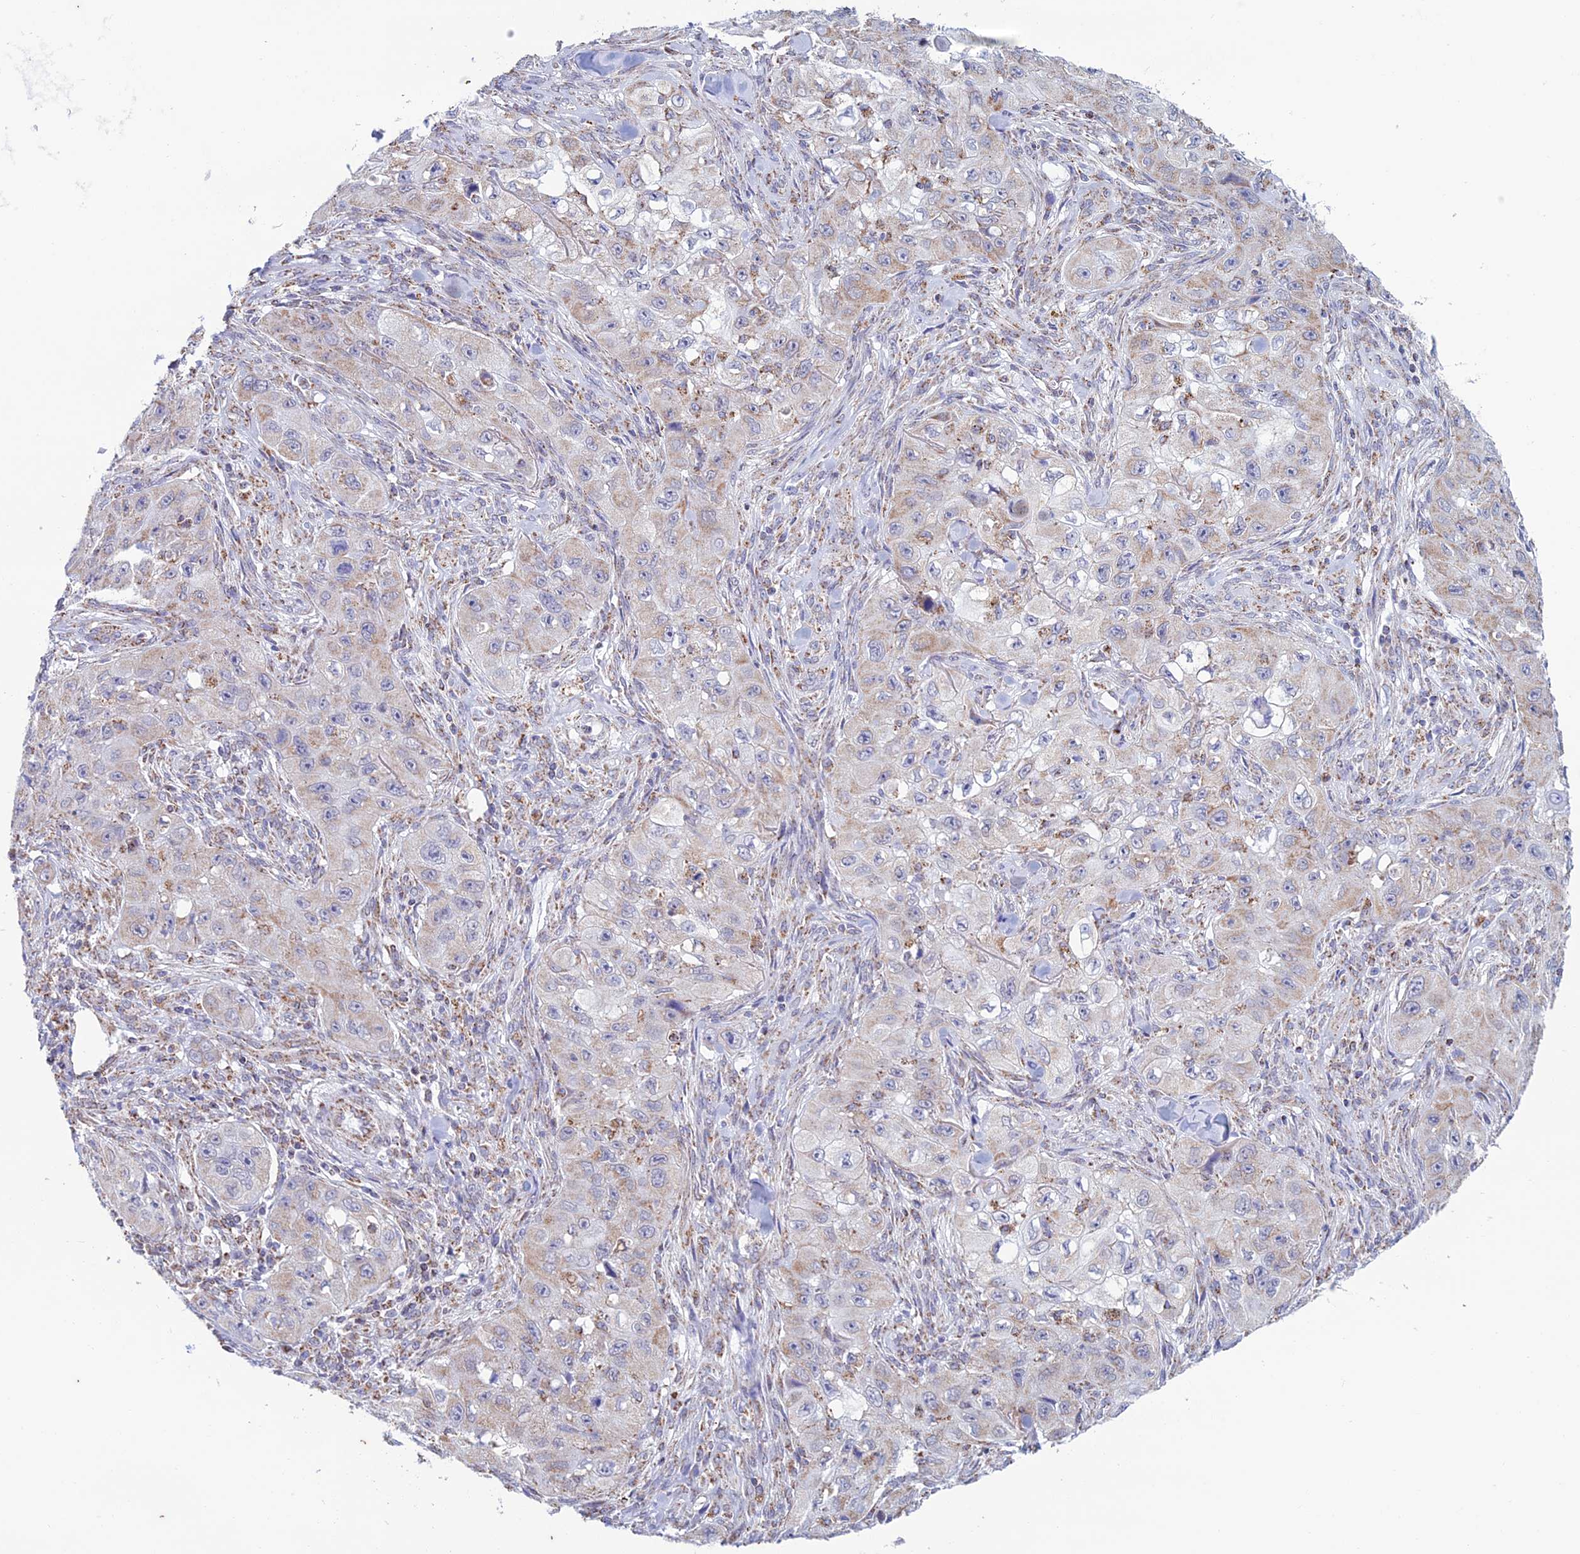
{"staining": {"intensity": "moderate", "quantity": "<25%", "location": "cytoplasmic/membranous"}, "tissue": "skin cancer", "cell_type": "Tumor cells", "image_type": "cancer", "snomed": [{"axis": "morphology", "description": "Squamous cell carcinoma, NOS"}, {"axis": "topography", "description": "Skin"}, {"axis": "topography", "description": "Subcutis"}], "caption": "A high-resolution image shows immunohistochemistry staining of skin cancer (squamous cell carcinoma), which reveals moderate cytoplasmic/membranous expression in approximately <25% of tumor cells.", "gene": "ZNG1B", "patient": {"sex": "male", "age": 73}}